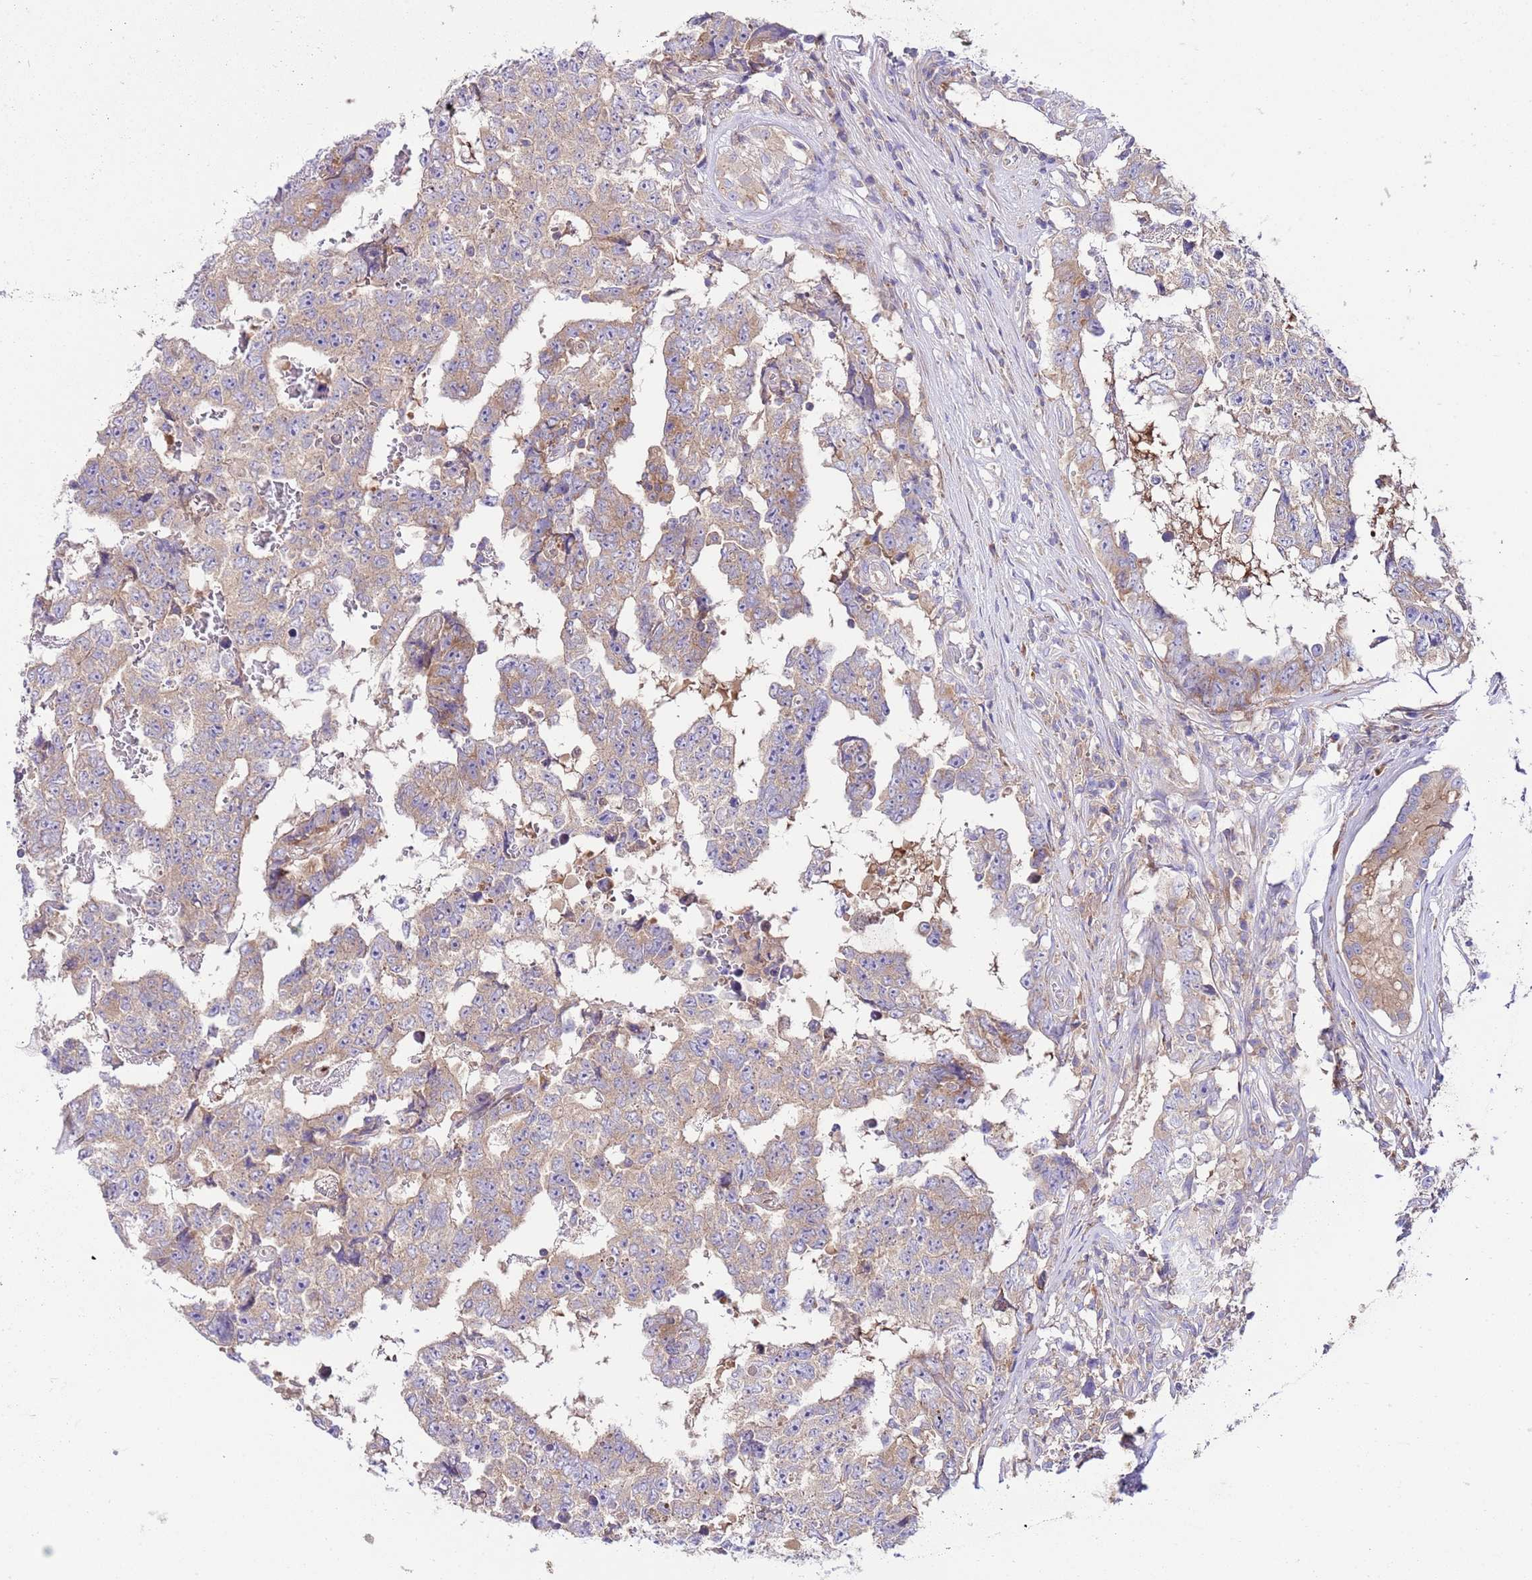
{"staining": {"intensity": "moderate", "quantity": ">75%", "location": "cytoplasmic/membranous"}, "tissue": "testis cancer", "cell_type": "Tumor cells", "image_type": "cancer", "snomed": [{"axis": "morphology", "description": "Carcinoma, Embryonal, NOS"}, {"axis": "topography", "description": "Testis"}], "caption": "Human testis embryonal carcinoma stained with a brown dye reveals moderate cytoplasmic/membranous positive staining in about >75% of tumor cells.", "gene": "RPS10", "patient": {"sex": "male", "age": 25}}